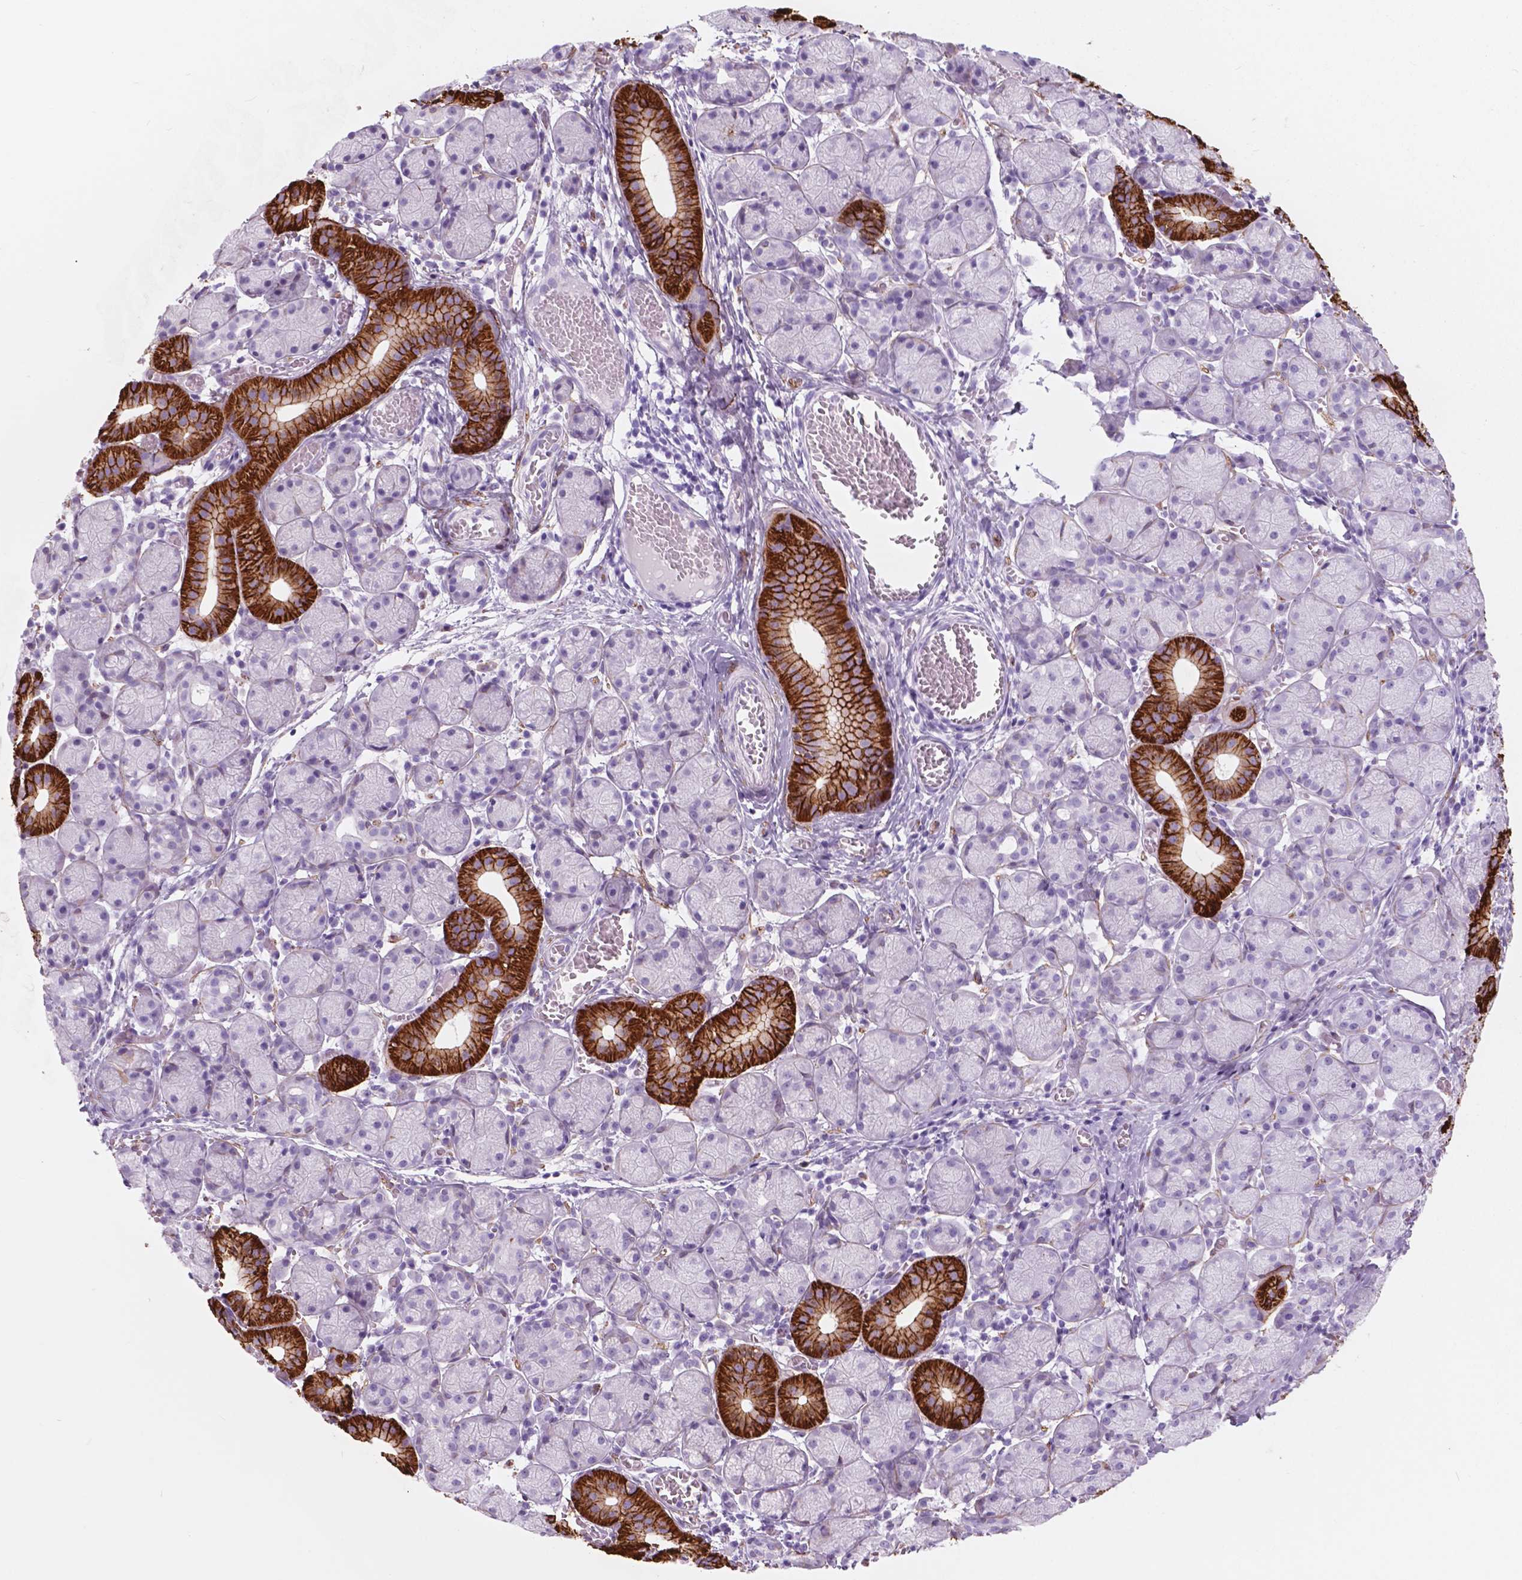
{"staining": {"intensity": "strong", "quantity": "<25%", "location": "cytoplasmic/membranous"}, "tissue": "salivary gland", "cell_type": "Glandular cells", "image_type": "normal", "snomed": [{"axis": "morphology", "description": "Normal tissue, NOS"}, {"axis": "topography", "description": "Salivary gland"}, {"axis": "topography", "description": "Peripheral nerve tissue"}], "caption": "This histopathology image demonstrates IHC staining of benign human salivary gland, with medium strong cytoplasmic/membranous positivity in approximately <25% of glandular cells.", "gene": "FXYD2", "patient": {"sex": "female", "age": 24}}